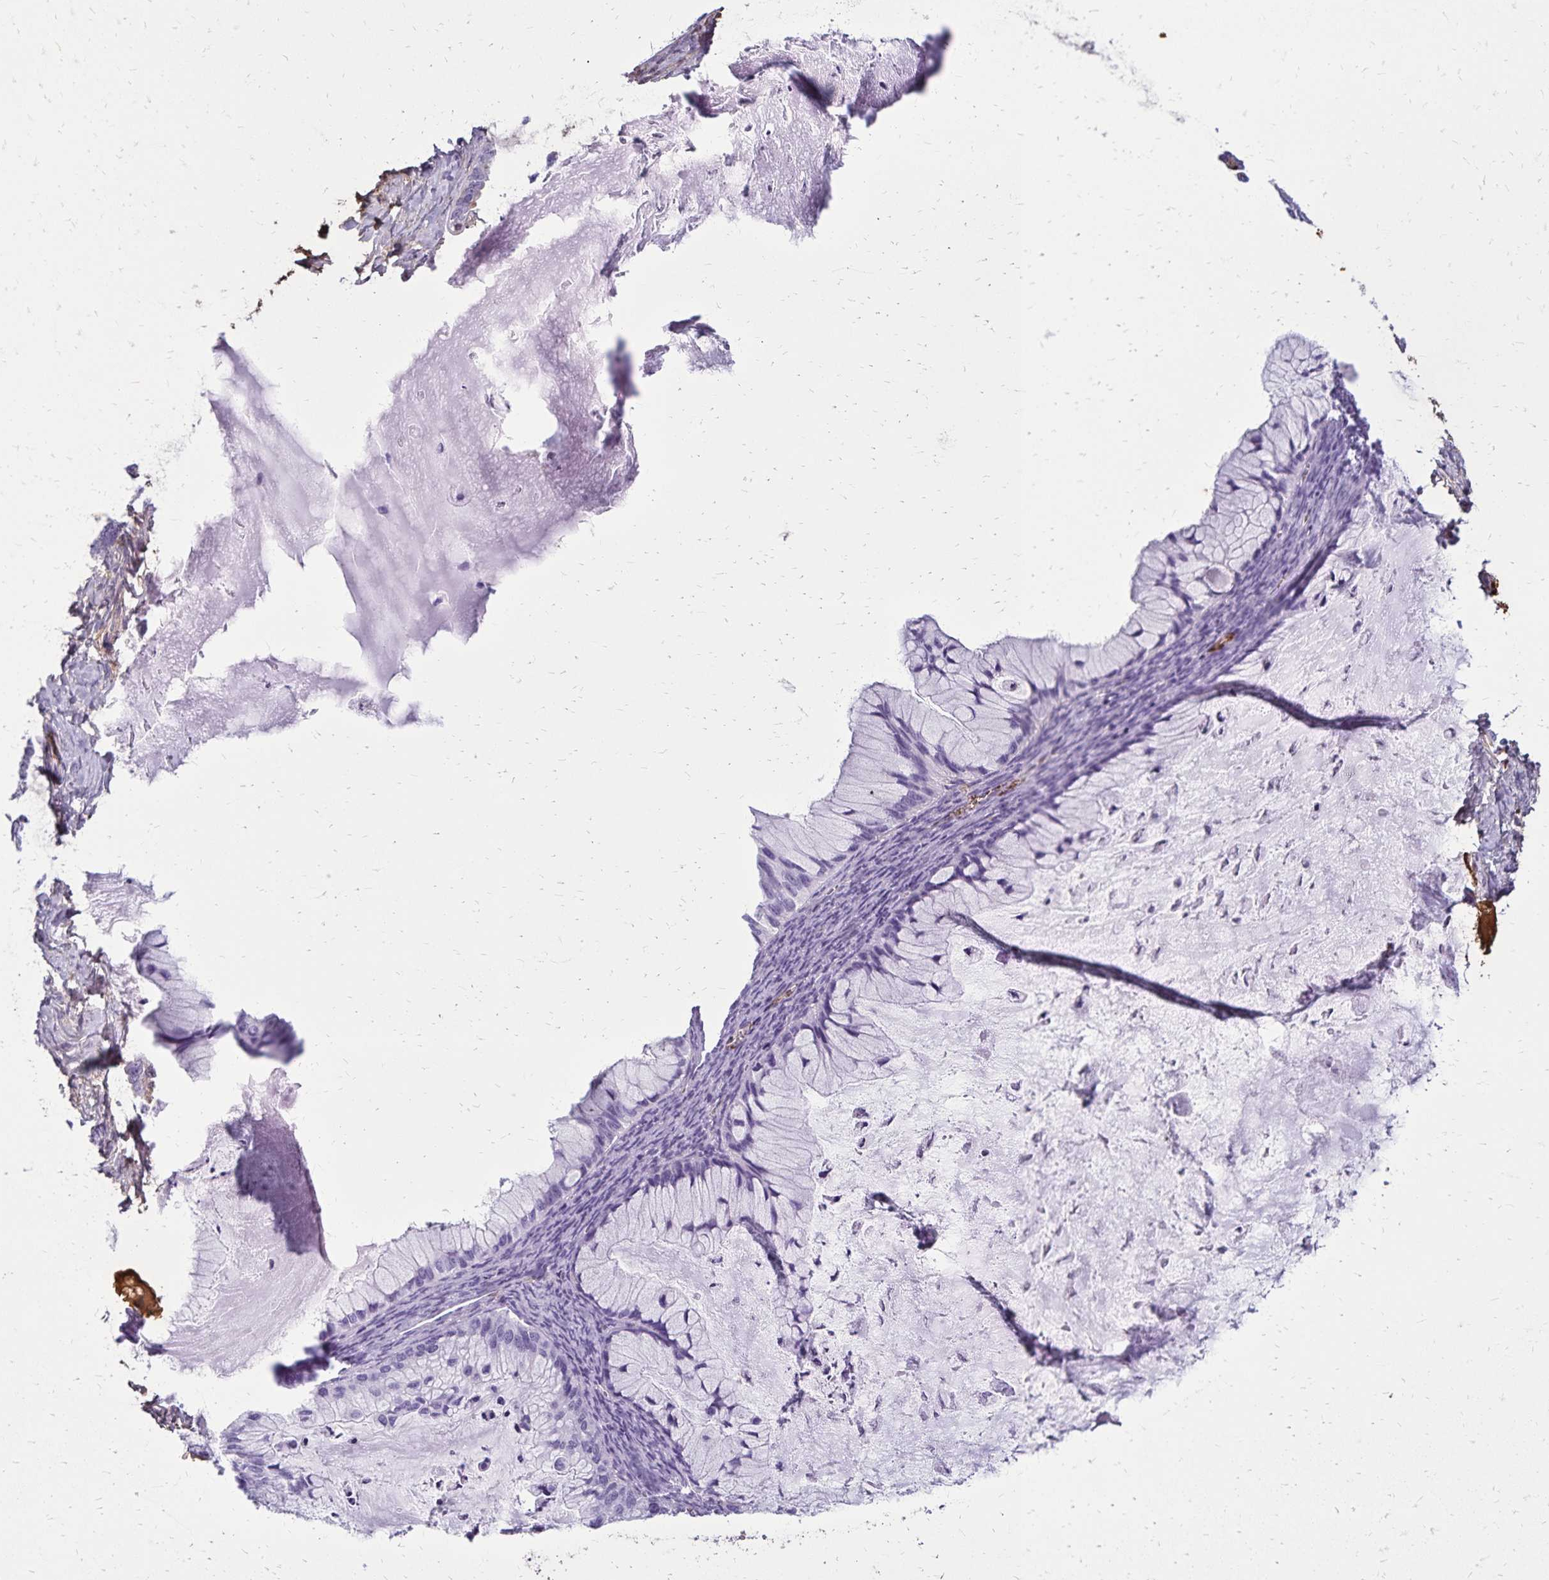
{"staining": {"intensity": "negative", "quantity": "none", "location": "none"}, "tissue": "ovarian cancer", "cell_type": "Tumor cells", "image_type": "cancer", "snomed": [{"axis": "morphology", "description": "Cystadenocarcinoma, mucinous, NOS"}, {"axis": "topography", "description": "Ovary"}], "caption": "The micrograph exhibits no significant expression in tumor cells of ovarian cancer (mucinous cystadenocarcinoma).", "gene": "CD27", "patient": {"sex": "female", "age": 72}}